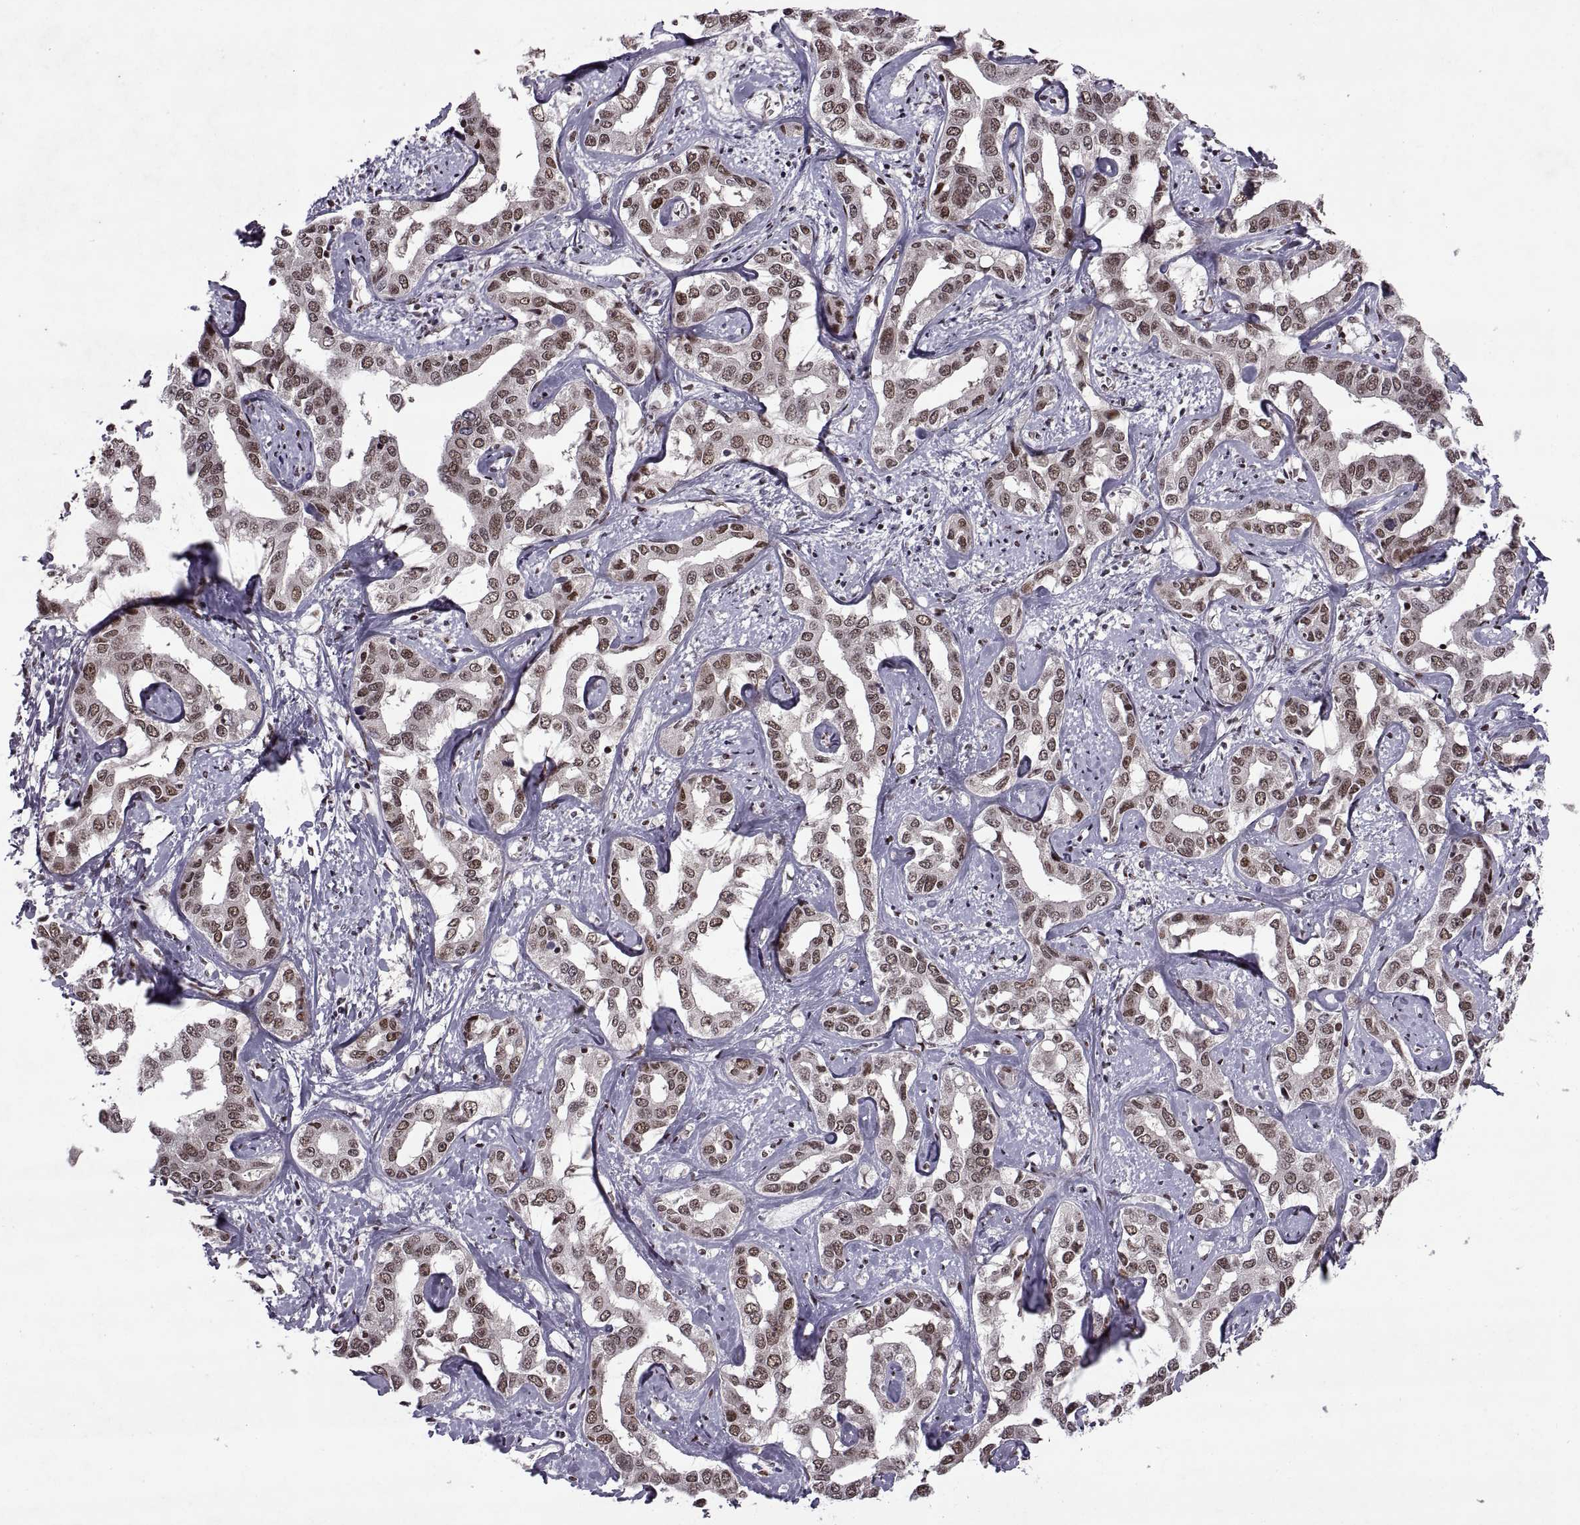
{"staining": {"intensity": "moderate", "quantity": ">75%", "location": "nuclear"}, "tissue": "liver cancer", "cell_type": "Tumor cells", "image_type": "cancer", "snomed": [{"axis": "morphology", "description": "Cholangiocarcinoma"}, {"axis": "topography", "description": "Liver"}], "caption": "Cholangiocarcinoma (liver) was stained to show a protein in brown. There is medium levels of moderate nuclear staining in approximately >75% of tumor cells.", "gene": "MT1E", "patient": {"sex": "male", "age": 59}}